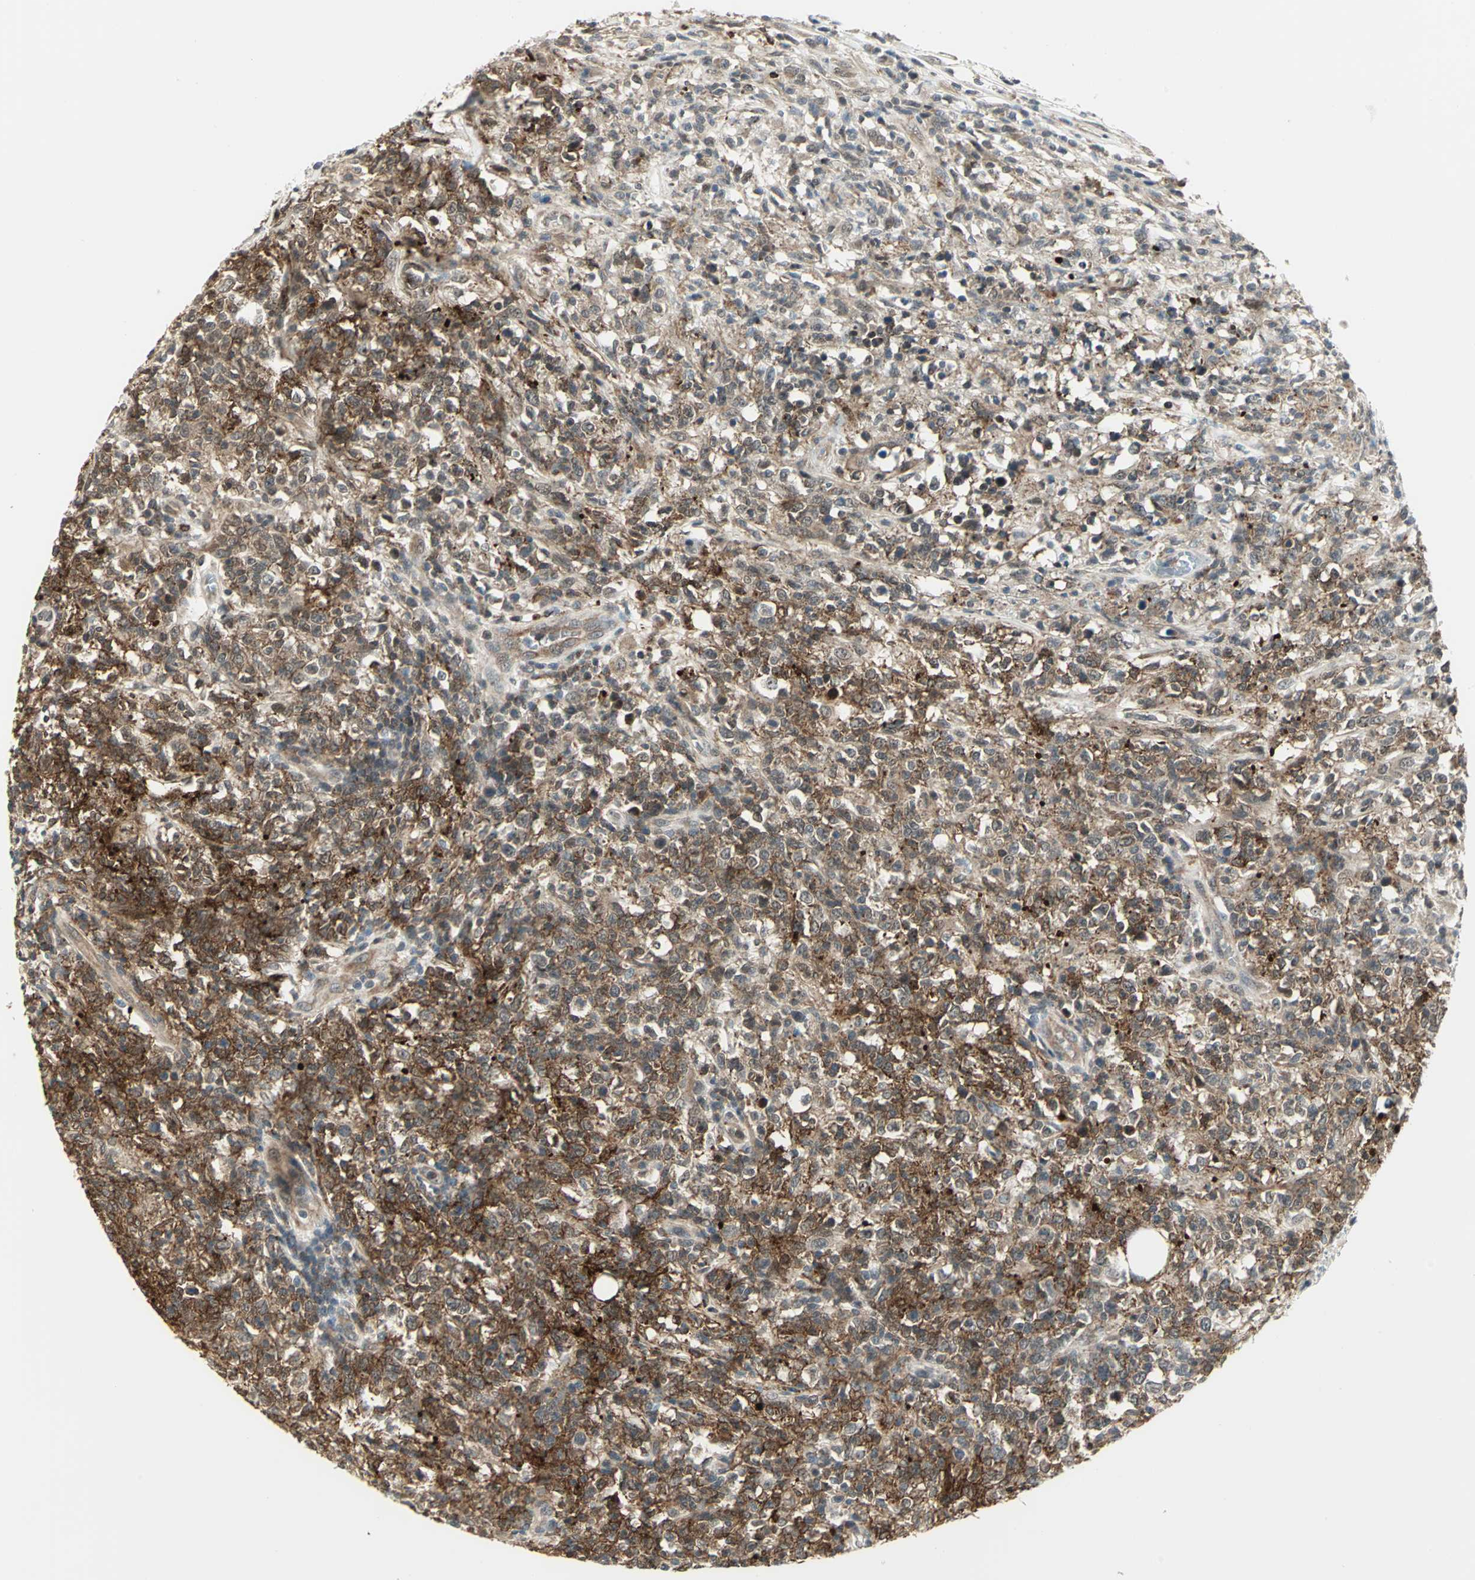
{"staining": {"intensity": "strong", "quantity": ">75%", "location": "cytoplasmic/membranous,nuclear"}, "tissue": "lymphoma", "cell_type": "Tumor cells", "image_type": "cancer", "snomed": [{"axis": "morphology", "description": "Malignant lymphoma, non-Hodgkin's type, High grade"}, {"axis": "topography", "description": "Lymph node"}], "caption": "A high amount of strong cytoplasmic/membranous and nuclear positivity is identified in approximately >75% of tumor cells in high-grade malignant lymphoma, non-Hodgkin's type tissue.", "gene": "PLAGL2", "patient": {"sex": "female", "age": 84}}